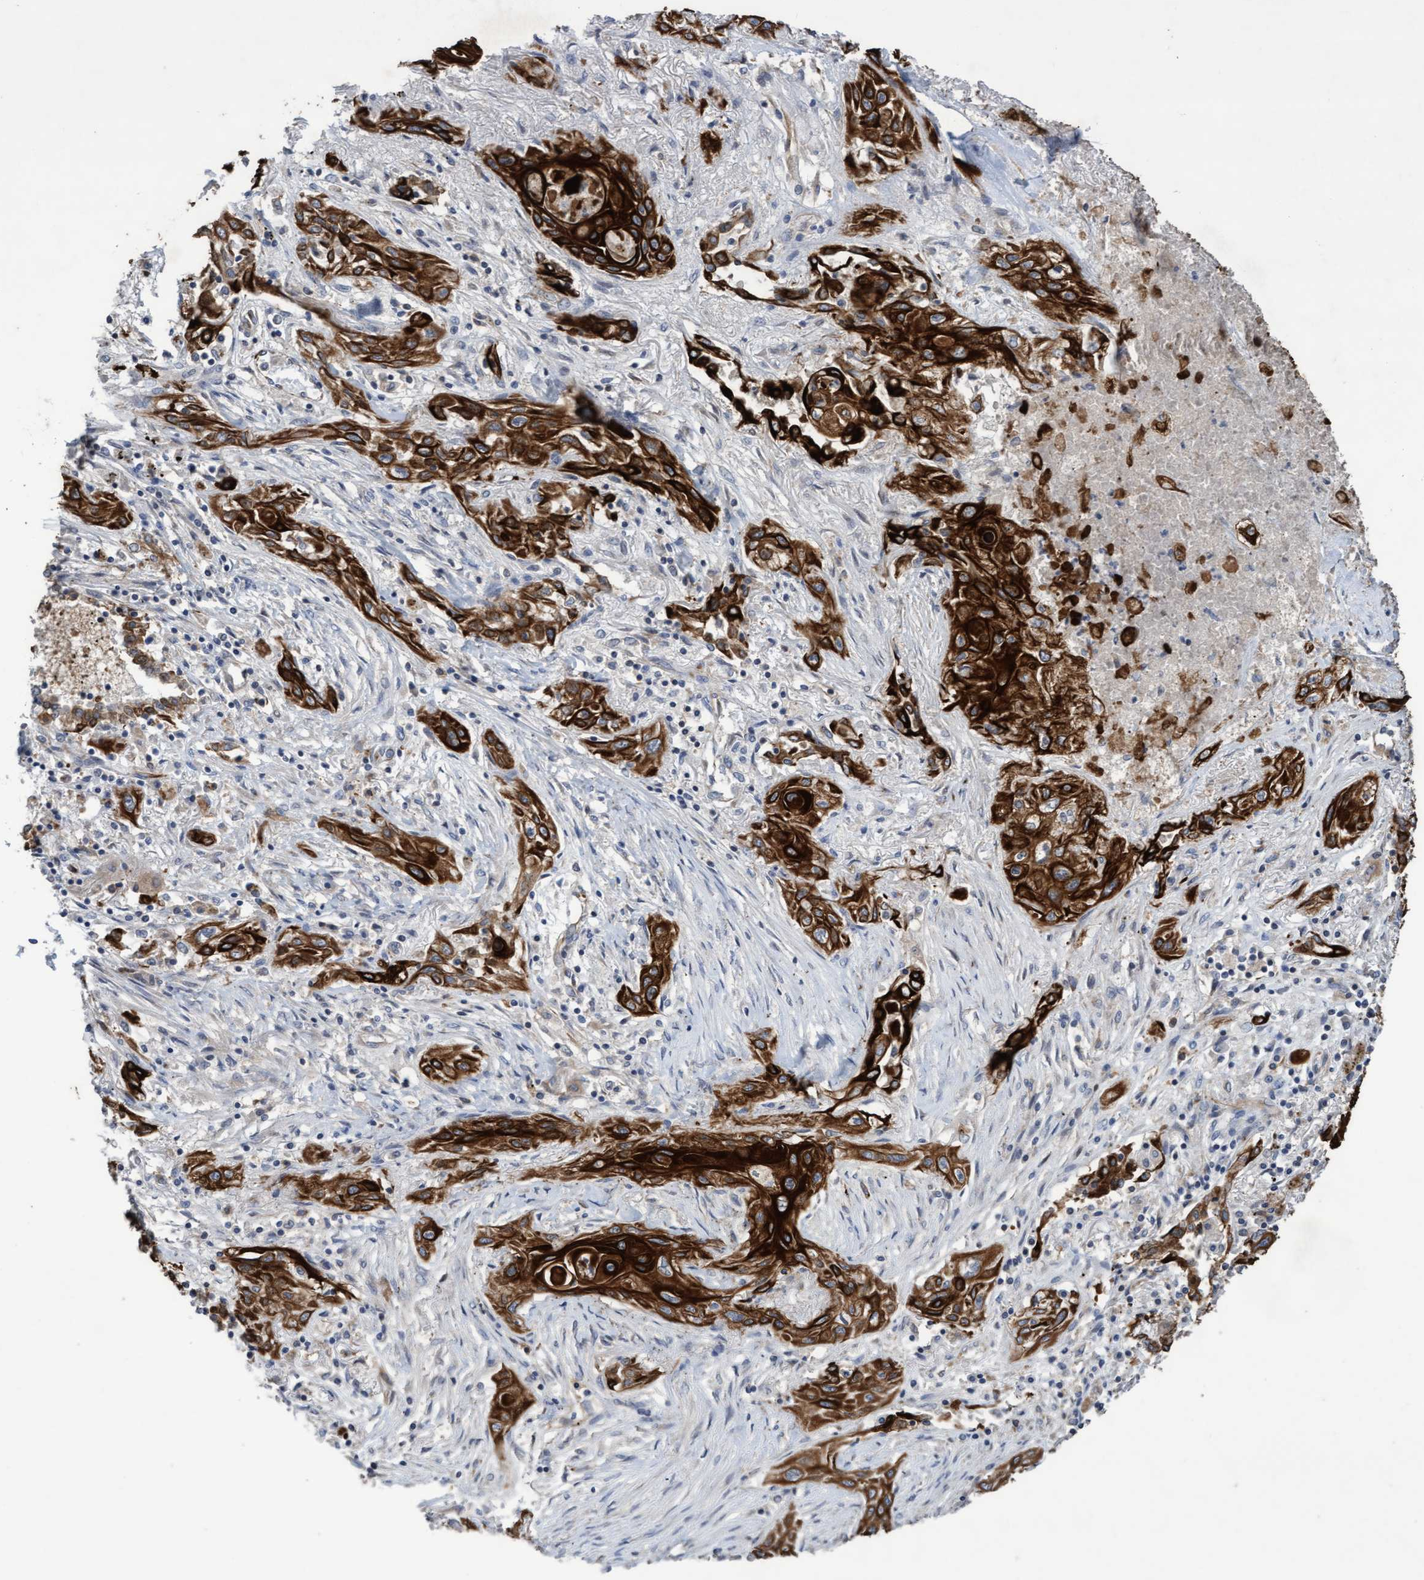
{"staining": {"intensity": "strong", "quantity": ">75%", "location": "cytoplasmic/membranous"}, "tissue": "lung cancer", "cell_type": "Tumor cells", "image_type": "cancer", "snomed": [{"axis": "morphology", "description": "Squamous cell carcinoma, NOS"}, {"axis": "topography", "description": "Lung"}], "caption": "Immunohistochemistry micrograph of squamous cell carcinoma (lung) stained for a protein (brown), which shows high levels of strong cytoplasmic/membranous positivity in about >75% of tumor cells.", "gene": "KRT24", "patient": {"sex": "female", "age": 47}}